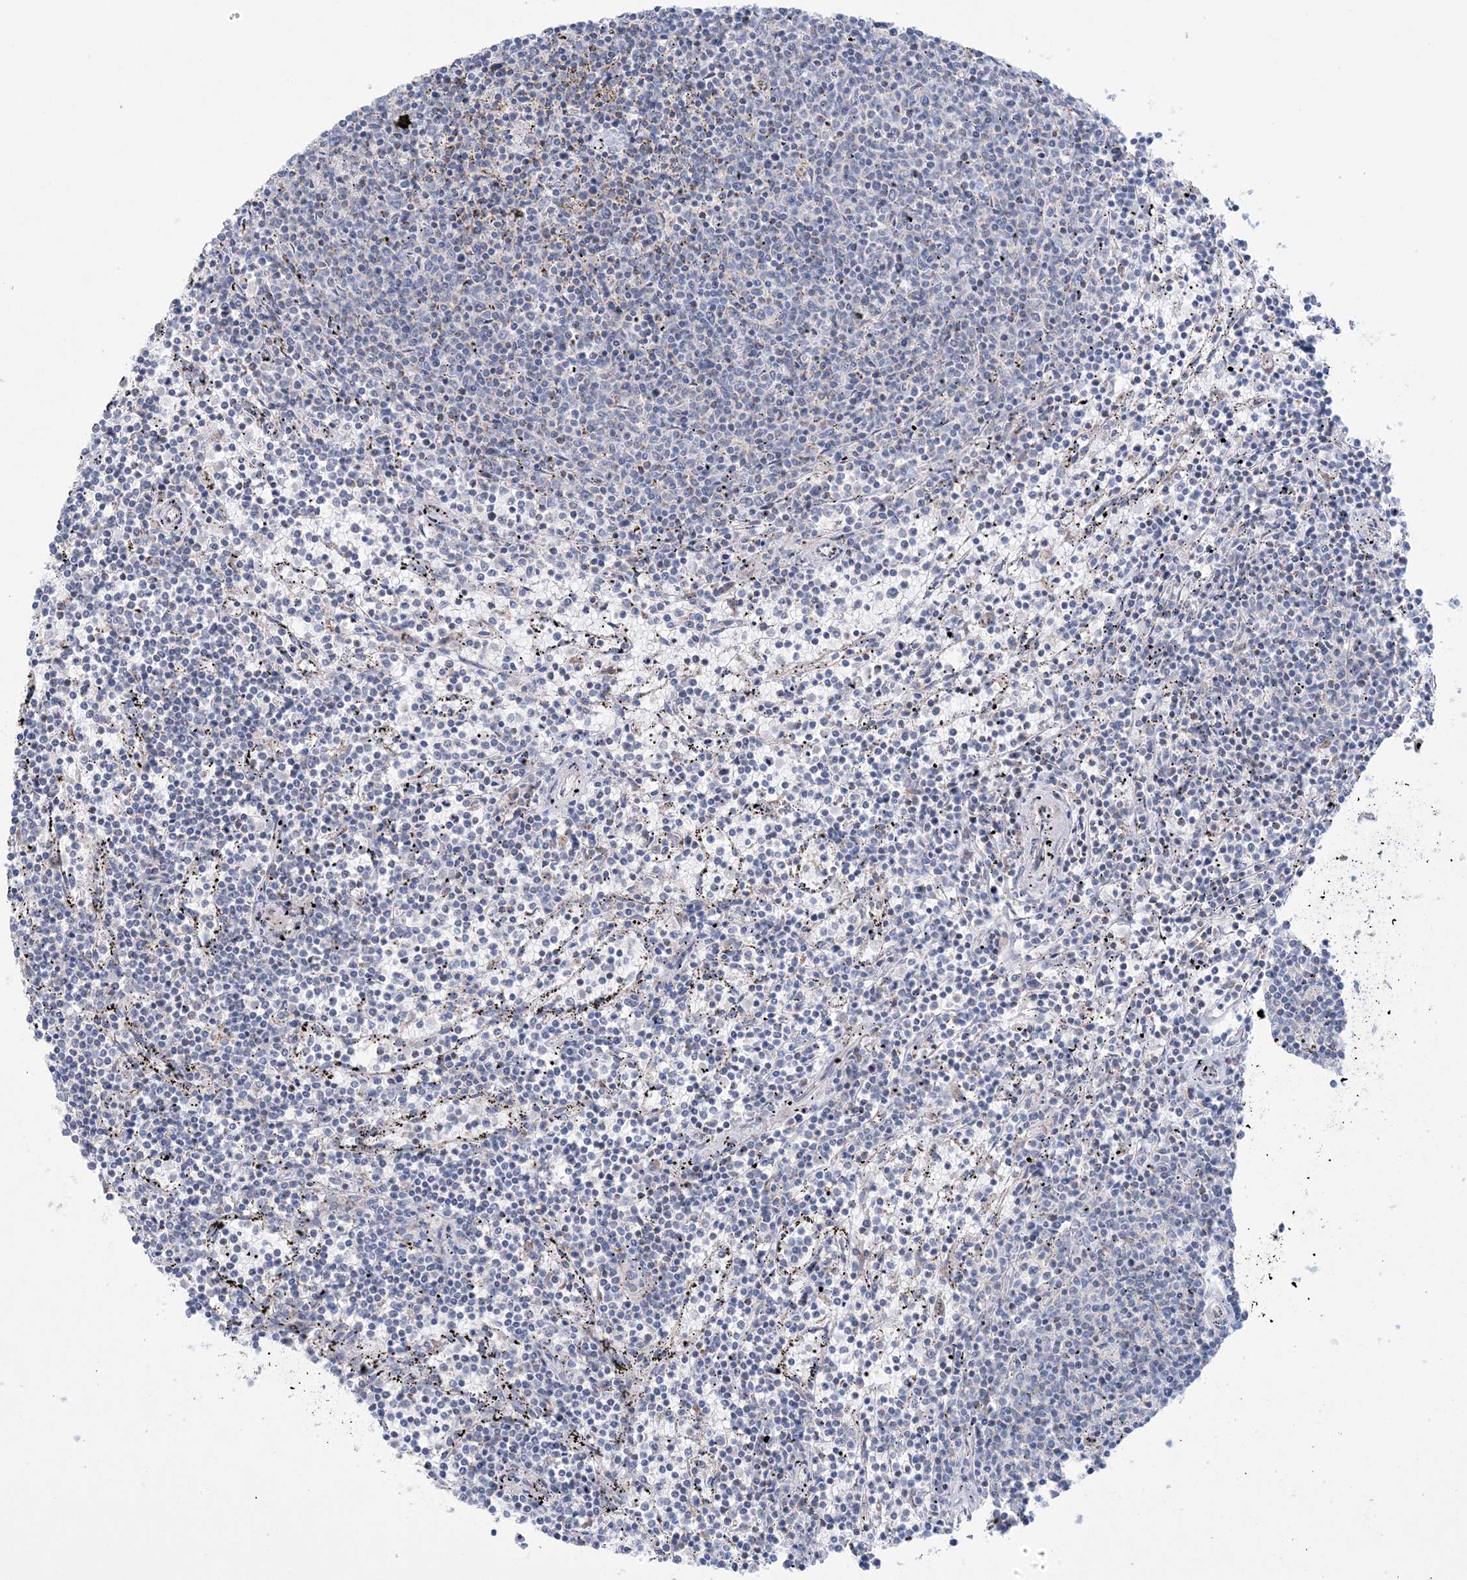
{"staining": {"intensity": "negative", "quantity": "none", "location": "none"}, "tissue": "lymphoma", "cell_type": "Tumor cells", "image_type": "cancer", "snomed": [{"axis": "morphology", "description": "Malignant lymphoma, non-Hodgkin's type, Low grade"}, {"axis": "topography", "description": "Spleen"}], "caption": "A photomicrograph of lymphoma stained for a protein exhibits no brown staining in tumor cells.", "gene": "KCTD6", "patient": {"sex": "female", "age": 50}}